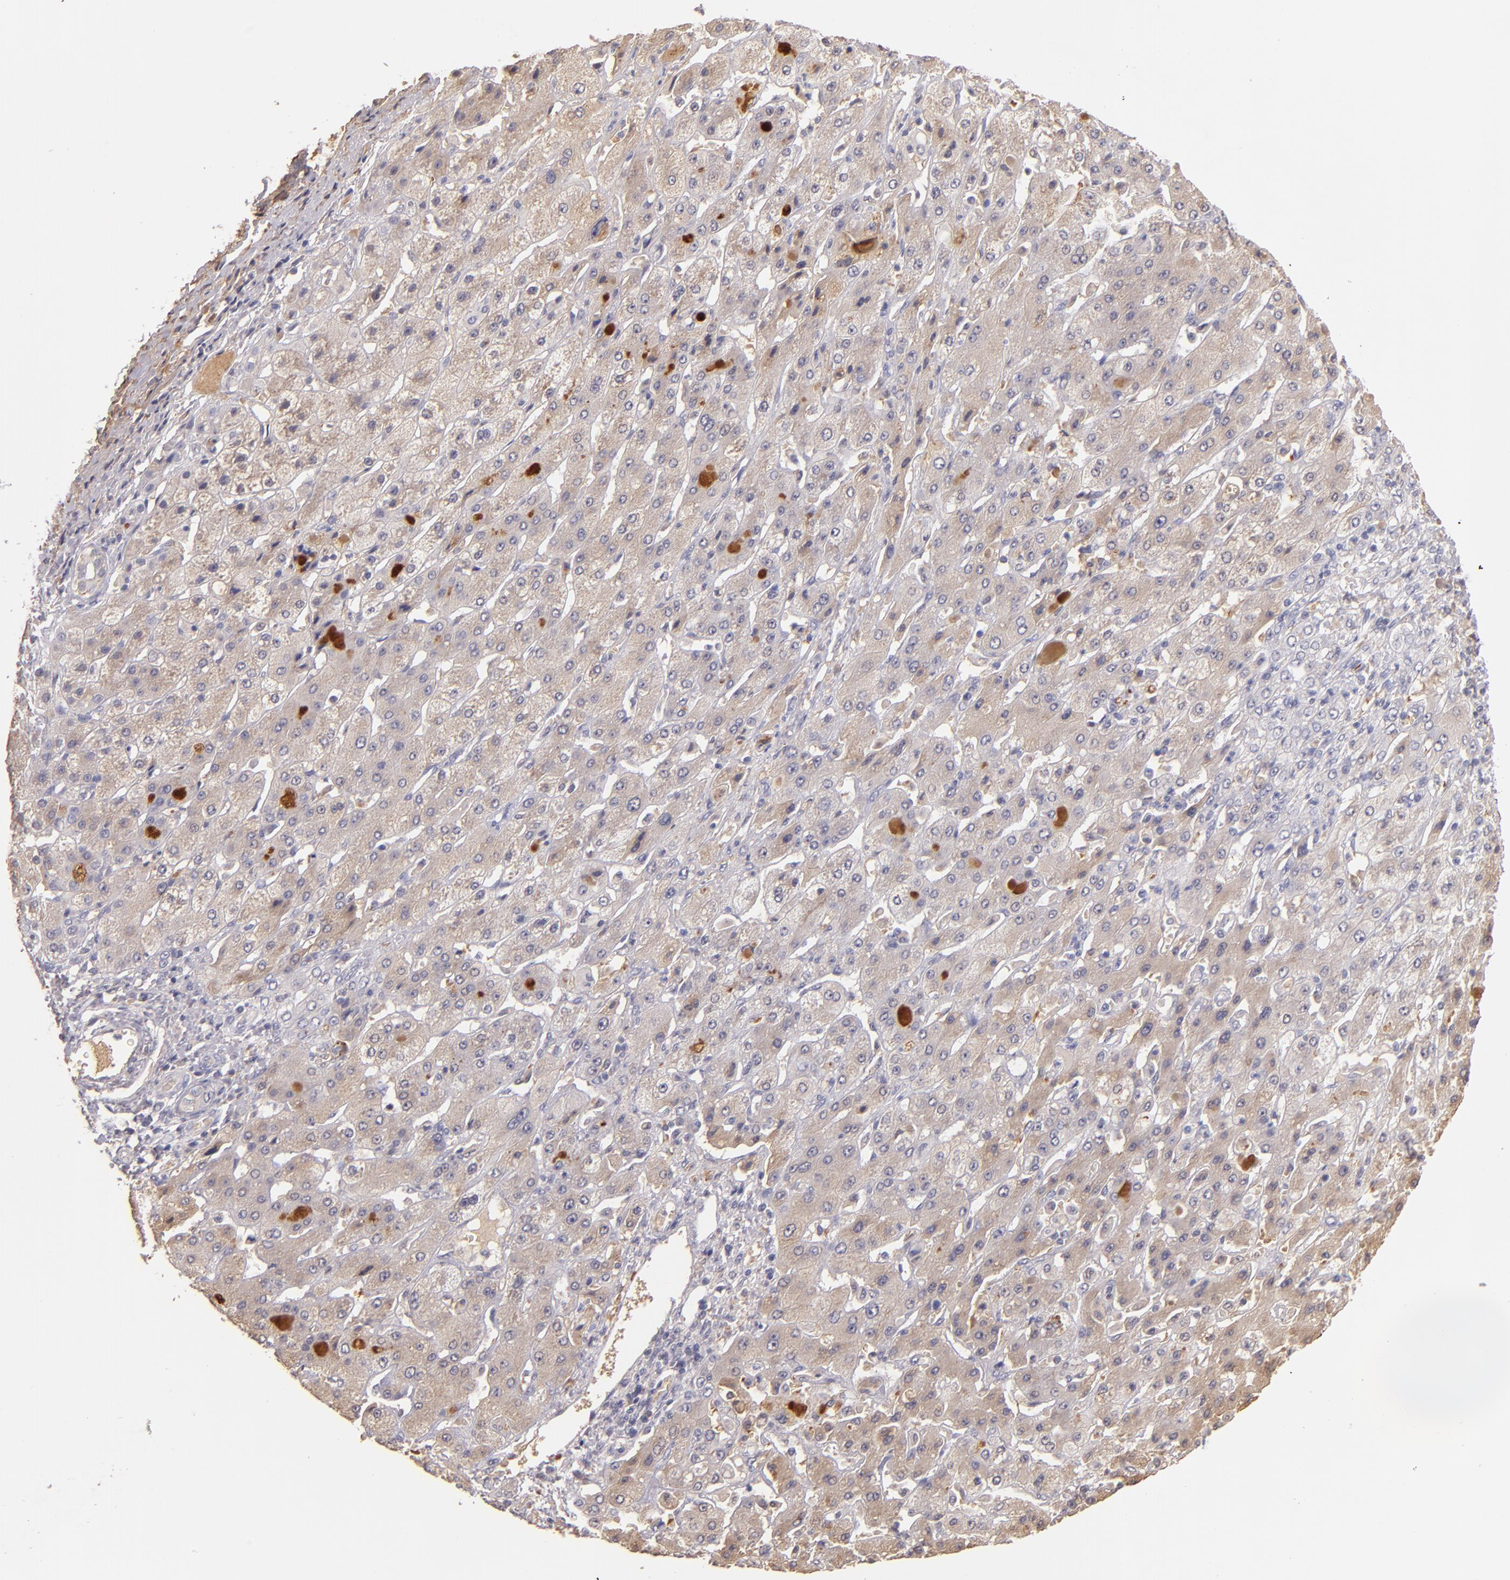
{"staining": {"intensity": "negative", "quantity": "none", "location": "none"}, "tissue": "liver cancer", "cell_type": "Tumor cells", "image_type": "cancer", "snomed": [{"axis": "morphology", "description": "Cholangiocarcinoma"}, {"axis": "topography", "description": "Liver"}], "caption": "DAB (3,3'-diaminobenzidine) immunohistochemical staining of liver cancer demonstrates no significant positivity in tumor cells.", "gene": "SERPINC1", "patient": {"sex": "female", "age": 52}}